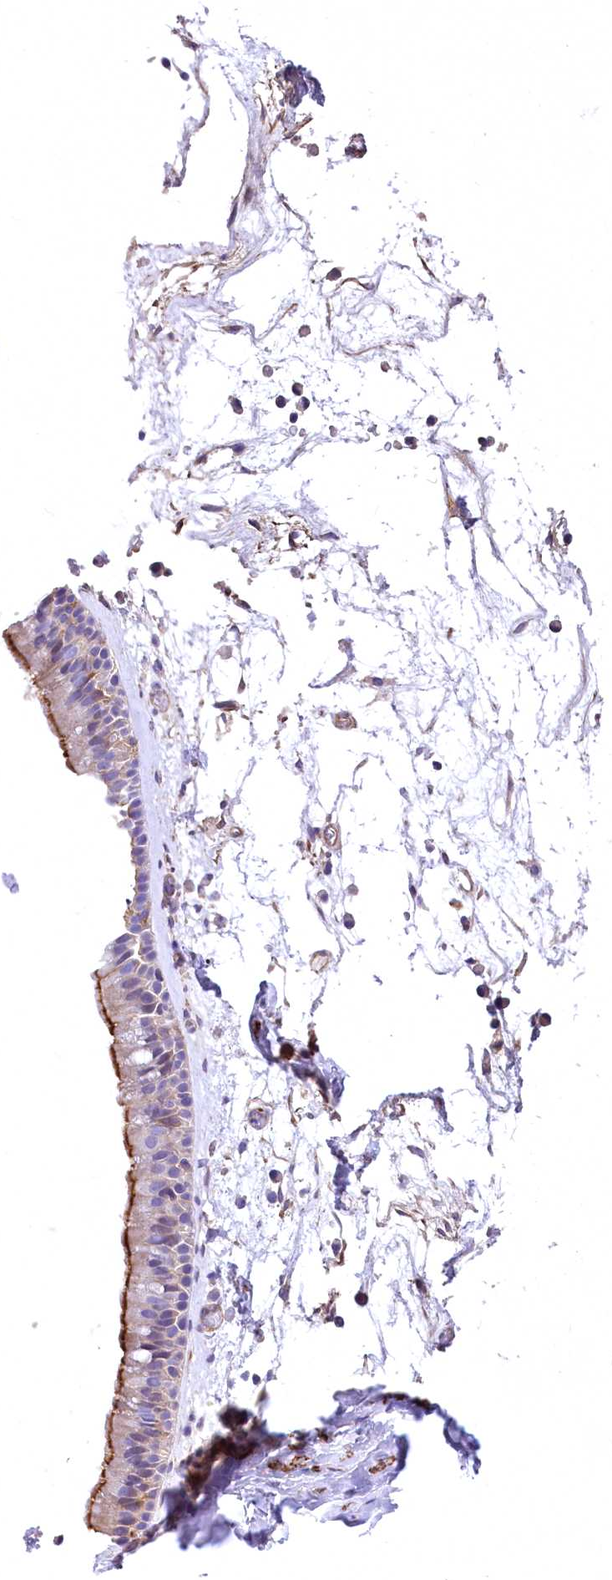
{"staining": {"intensity": "moderate", "quantity": "25%-75%", "location": "cytoplasmic/membranous"}, "tissue": "nasopharynx", "cell_type": "Respiratory epithelial cells", "image_type": "normal", "snomed": [{"axis": "morphology", "description": "Normal tissue, NOS"}, {"axis": "morphology", "description": "Inflammation, NOS"}, {"axis": "morphology", "description": "Malignant melanoma, Metastatic site"}, {"axis": "topography", "description": "Nasopharynx"}], "caption": "About 25%-75% of respiratory epithelial cells in benign human nasopharynx exhibit moderate cytoplasmic/membranous protein staining as visualized by brown immunohistochemical staining.", "gene": "DPP3", "patient": {"sex": "male", "age": 70}}